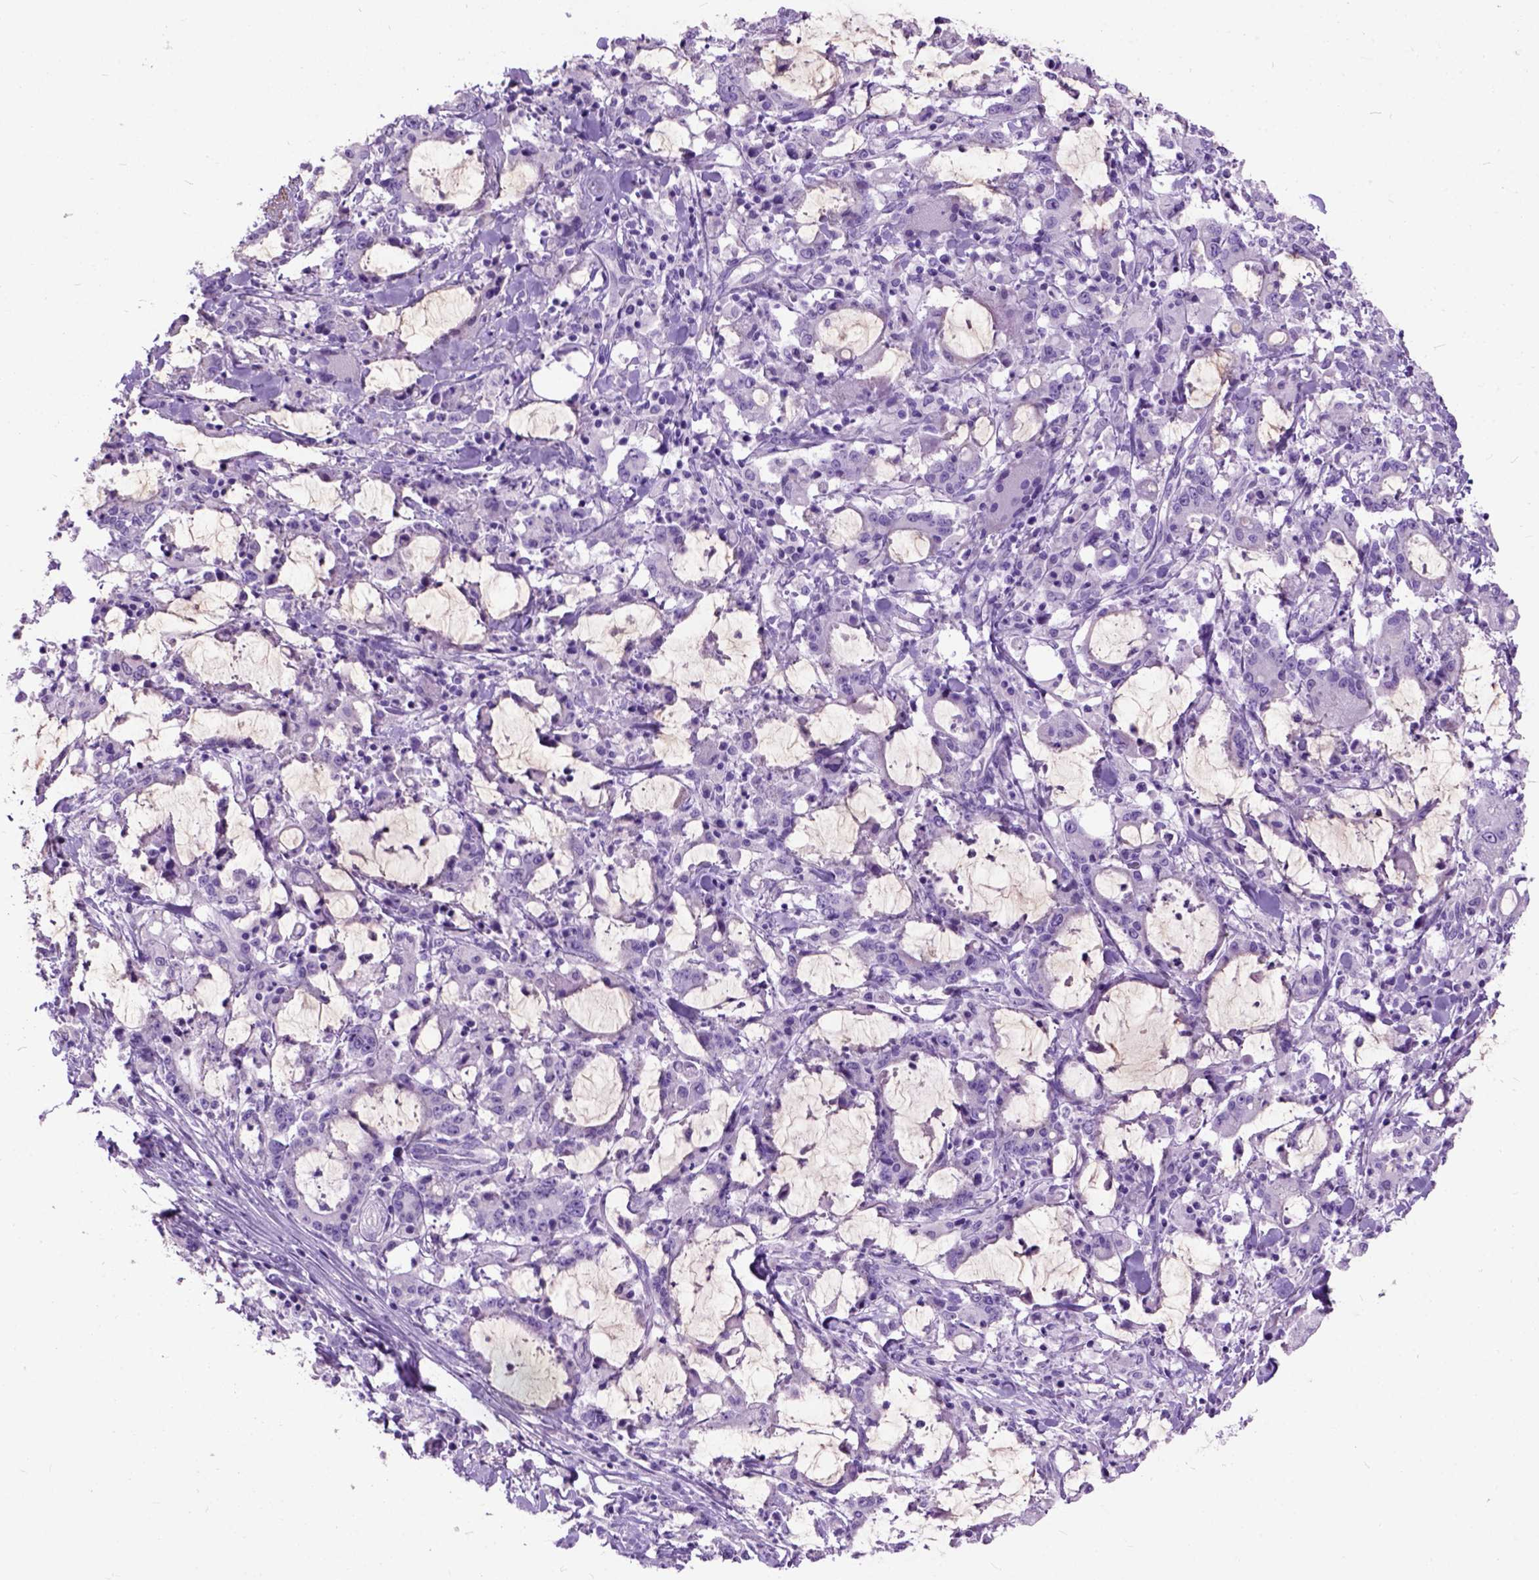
{"staining": {"intensity": "negative", "quantity": "none", "location": "none"}, "tissue": "stomach cancer", "cell_type": "Tumor cells", "image_type": "cancer", "snomed": [{"axis": "morphology", "description": "Adenocarcinoma, NOS"}, {"axis": "topography", "description": "Stomach, upper"}], "caption": "Micrograph shows no significant protein positivity in tumor cells of stomach adenocarcinoma.", "gene": "MAPT", "patient": {"sex": "male", "age": 68}}